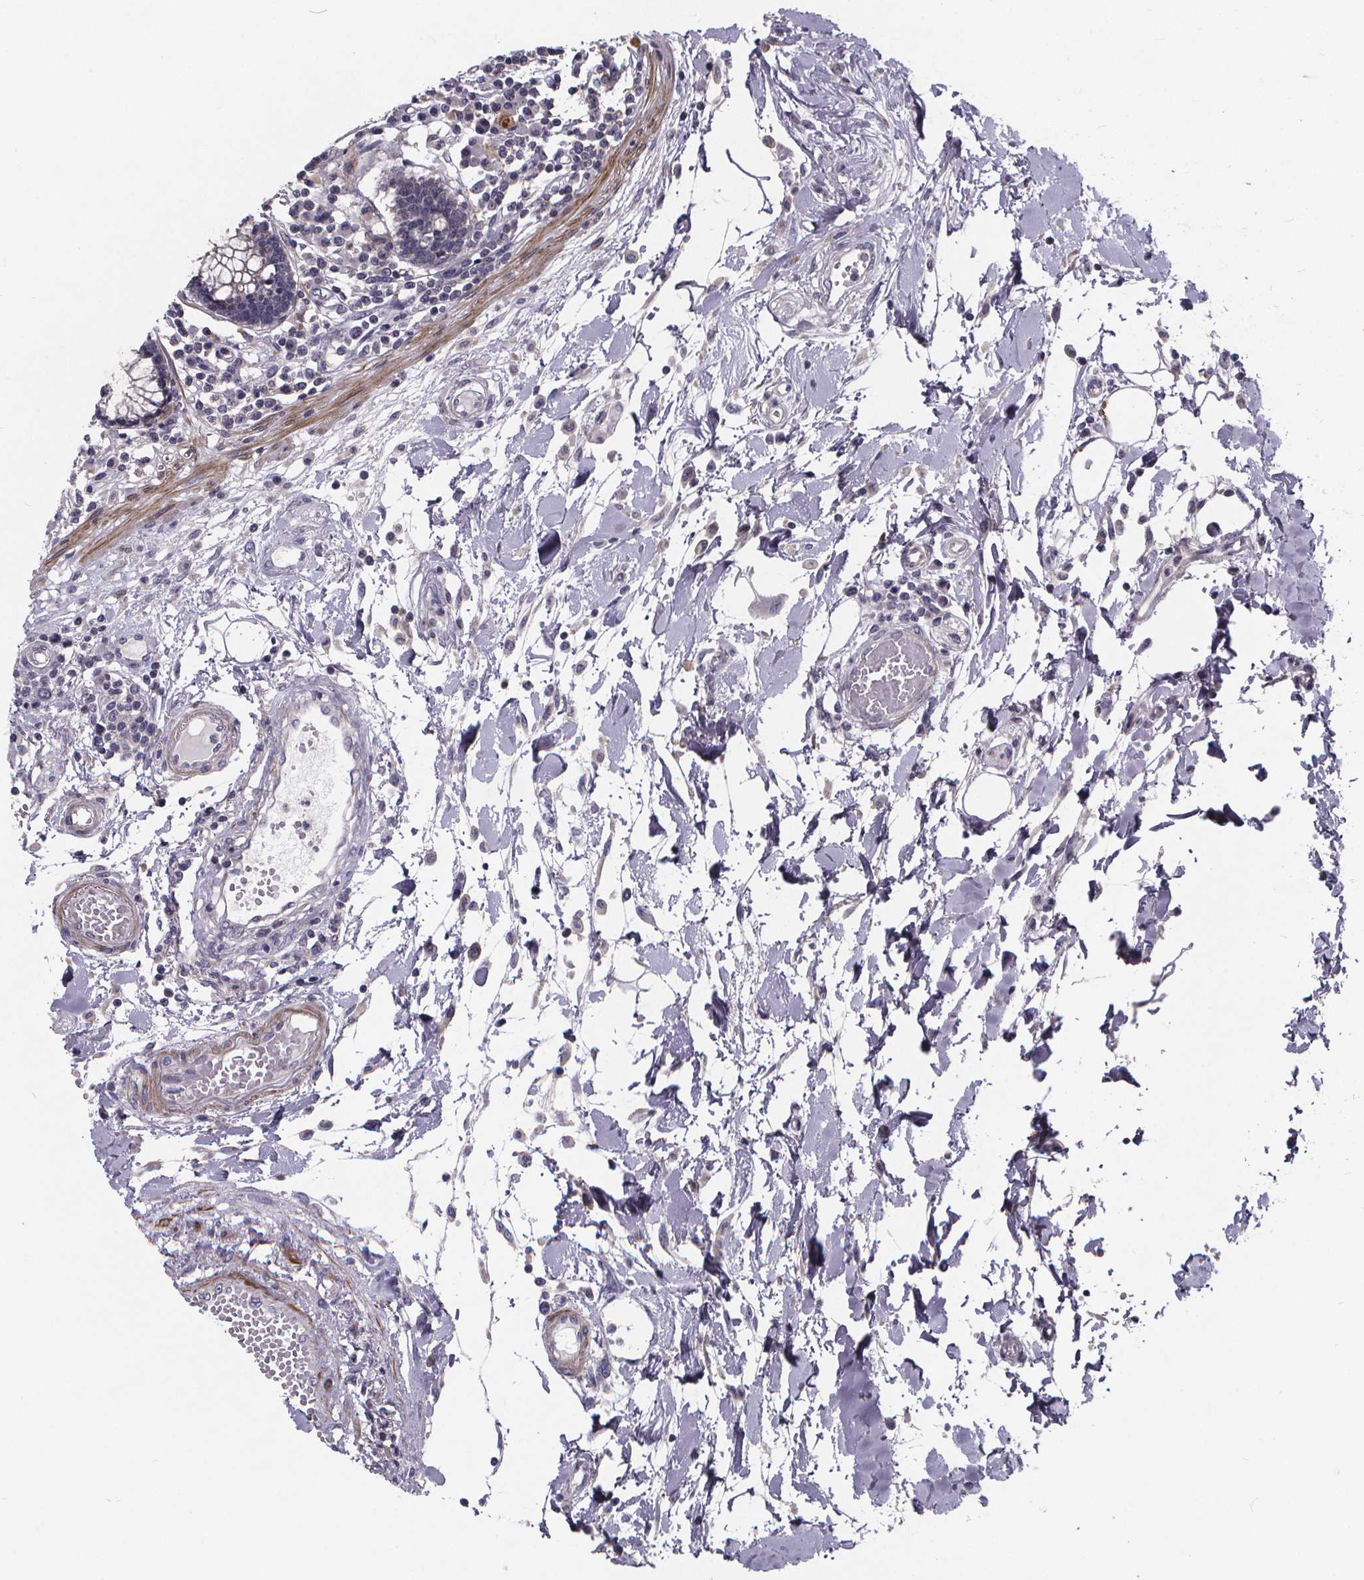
{"staining": {"intensity": "moderate", "quantity": "25%-75%", "location": "cytoplasmic/membranous"}, "tissue": "colon", "cell_type": "Endothelial cells", "image_type": "normal", "snomed": [{"axis": "morphology", "description": "Normal tissue, NOS"}, {"axis": "morphology", "description": "Adenocarcinoma, NOS"}, {"axis": "topography", "description": "Colon"}], "caption": "Human colon stained for a protein (brown) displays moderate cytoplasmic/membranous positive expression in approximately 25%-75% of endothelial cells.", "gene": "FBXW2", "patient": {"sex": "male", "age": 83}}